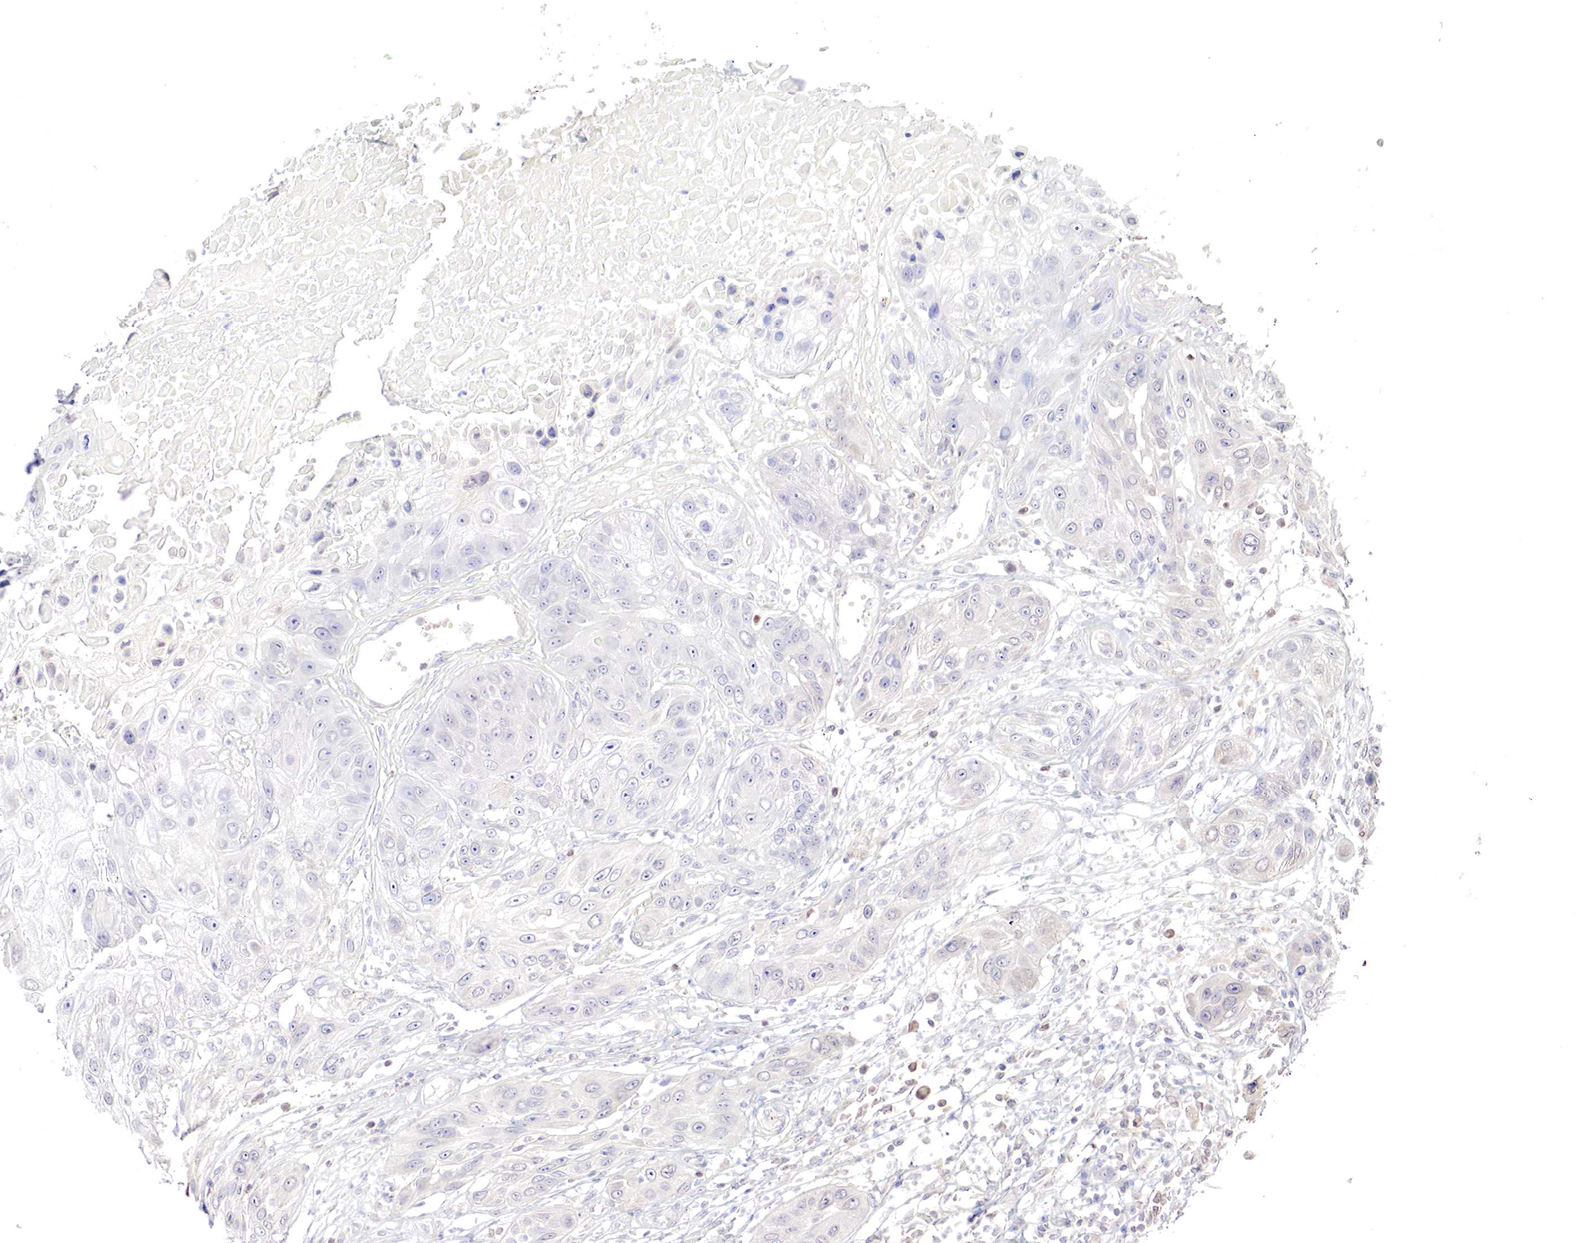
{"staining": {"intensity": "negative", "quantity": "none", "location": "none"}, "tissue": "skin cancer", "cell_type": "Tumor cells", "image_type": "cancer", "snomed": [{"axis": "morphology", "description": "Squamous cell carcinoma, NOS"}, {"axis": "topography", "description": "Skin"}, {"axis": "topography", "description": "Anal"}], "caption": "High magnification brightfield microscopy of squamous cell carcinoma (skin) stained with DAB (3,3'-diaminobenzidine) (brown) and counterstained with hematoxylin (blue): tumor cells show no significant positivity.", "gene": "GATA1", "patient": {"sex": "male", "age": 61}}